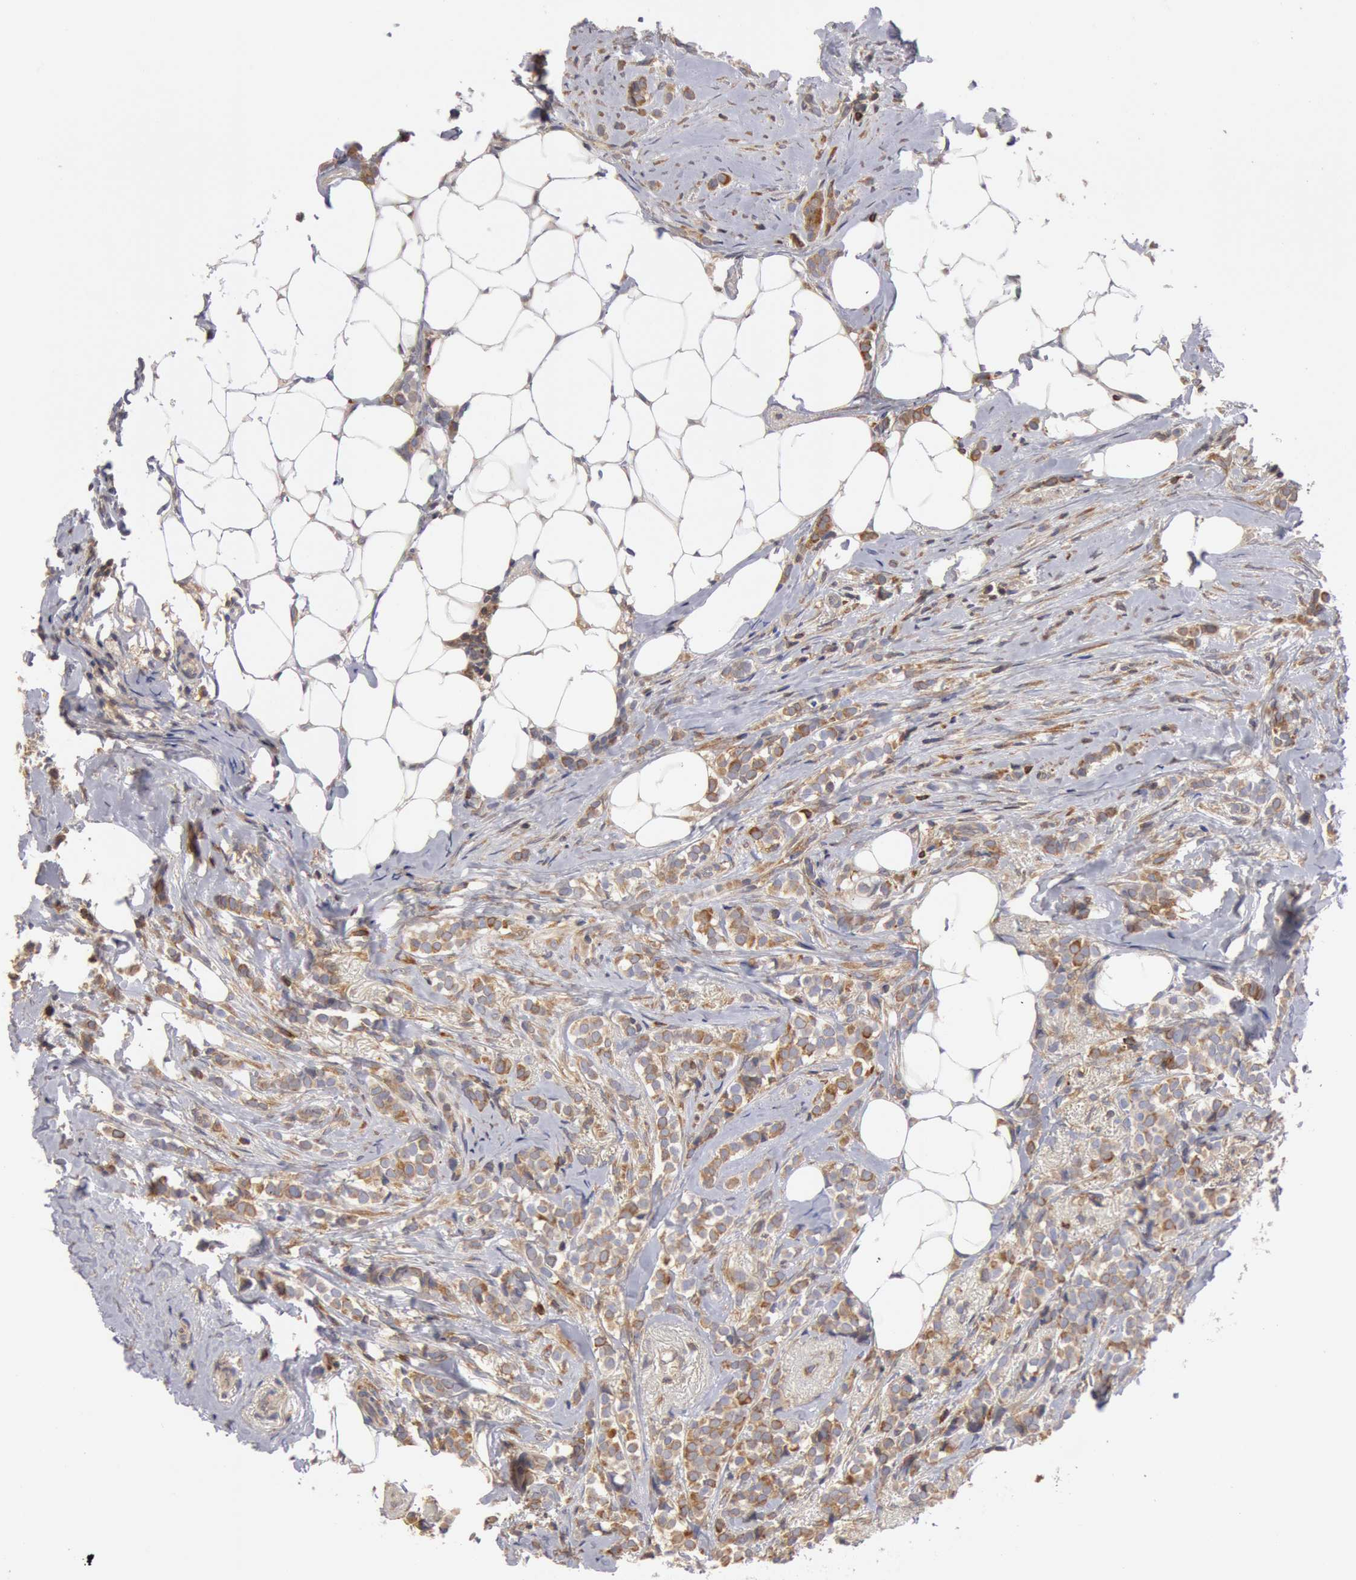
{"staining": {"intensity": "weak", "quantity": ">75%", "location": "cytoplasmic/membranous"}, "tissue": "breast cancer", "cell_type": "Tumor cells", "image_type": "cancer", "snomed": [{"axis": "morphology", "description": "Lobular carcinoma"}, {"axis": "topography", "description": "Breast"}], "caption": "Breast cancer (lobular carcinoma) stained with a brown dye displays weak cytoplasmic/membranous positive positivity in about >75% of tumor cells.", "gene": "OSBPL8", "patient": {"sex": "female", "age": 56}}